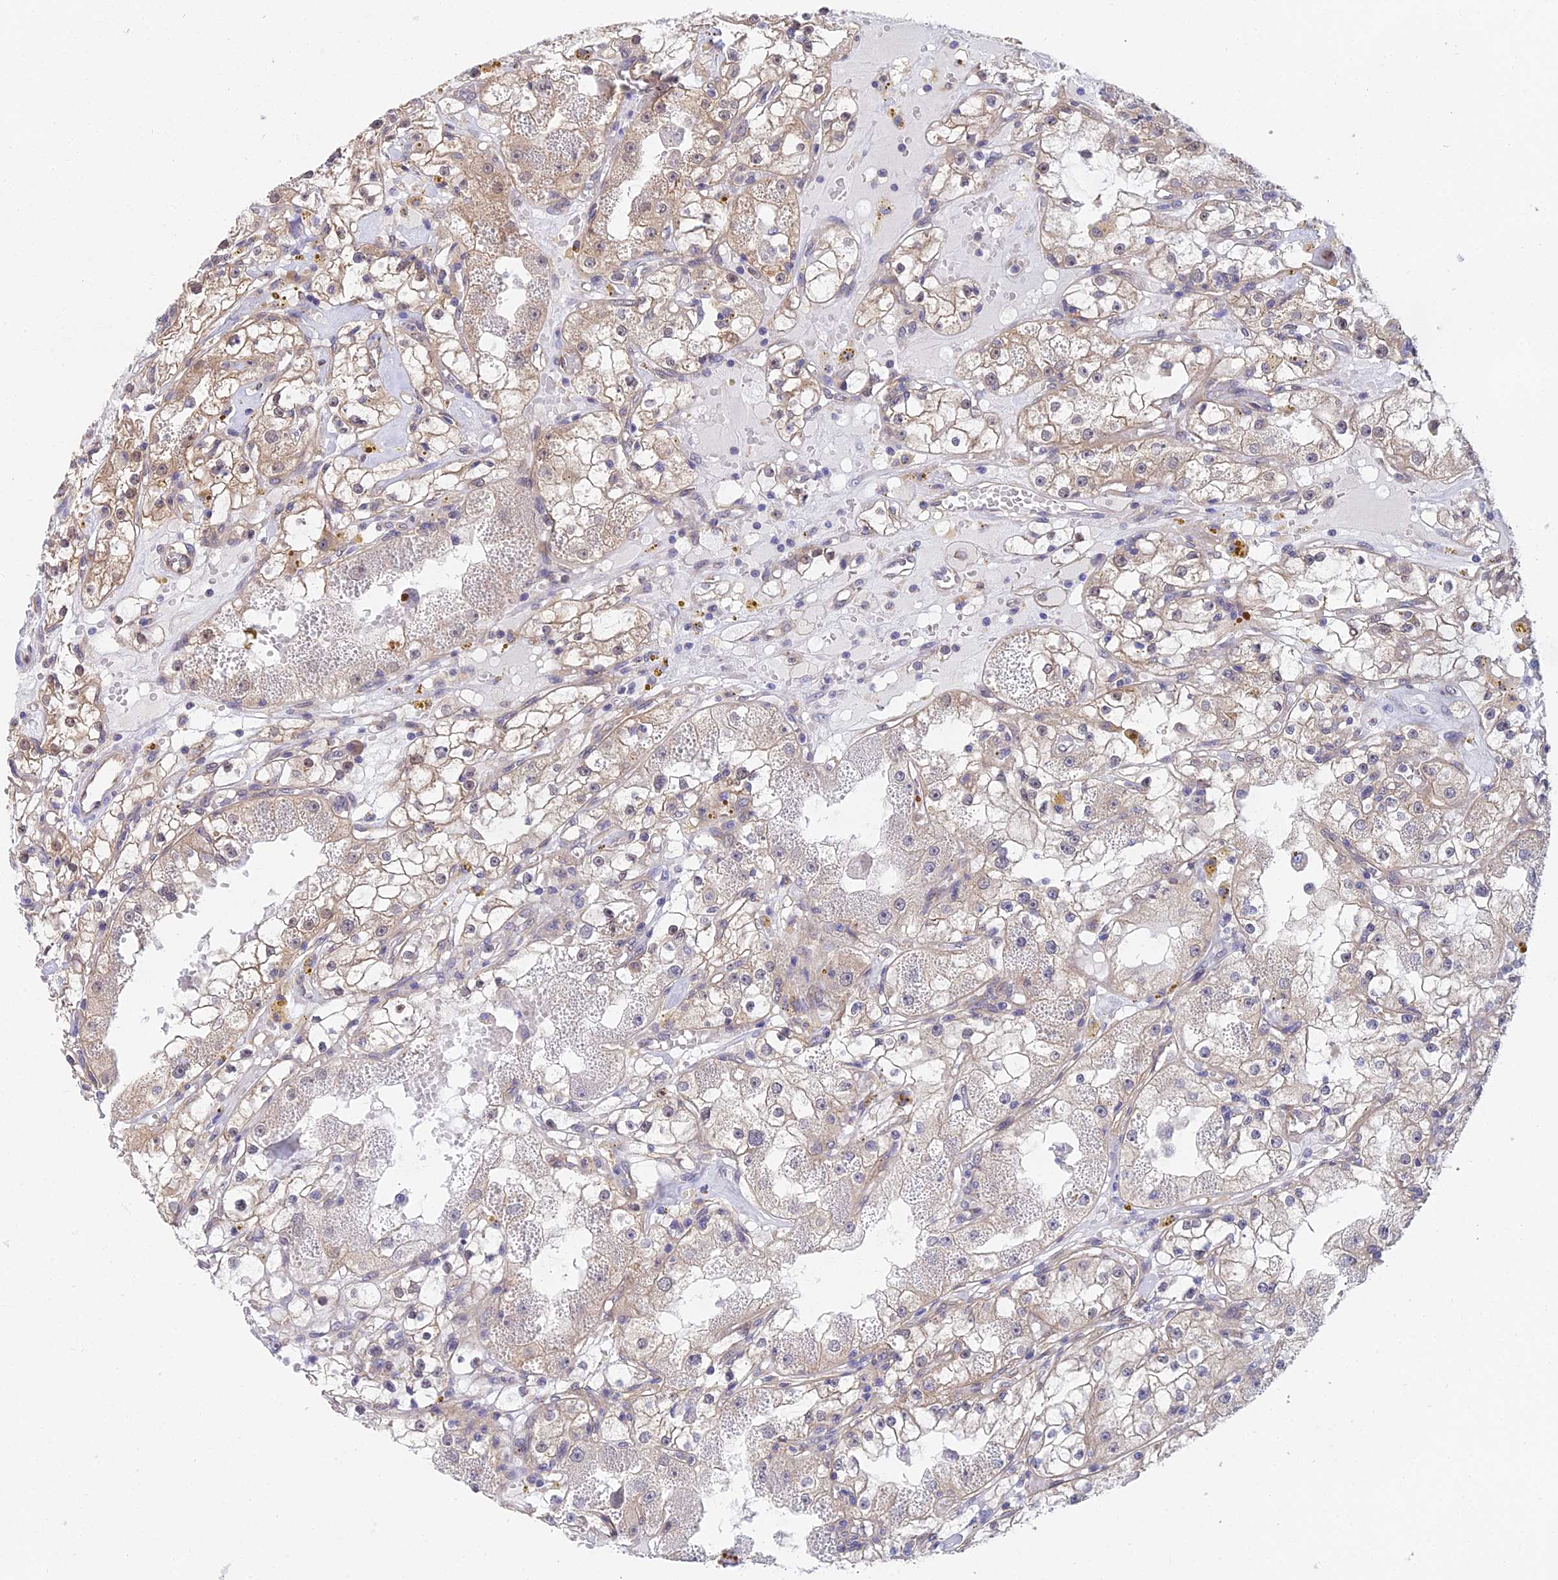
{"staining": {"intensity": "weak", "quantity": "25%-75%", "location": "cytoplasmic/membranous"}, "tissue": "renal cancer", "cell_type": "Tumor cells", "image_type": "cancer", "snomed": [{"axis": "morphology", "description": "Adenocarcinoma, NOS"}, {"axis": "topography", "description": "Kidney"}], "caption": "IHC micrograph of neoplastic tissue: renal cancer stained using IHC exhibits low levels of weak protein expression localized specifically in the cytoplasmic/membranous of tumor cells, appearing as a cytoplasmic/membranous brown color.", "gene": "PPP2R2C", "patient": {"sex": "male", "age": 56}}